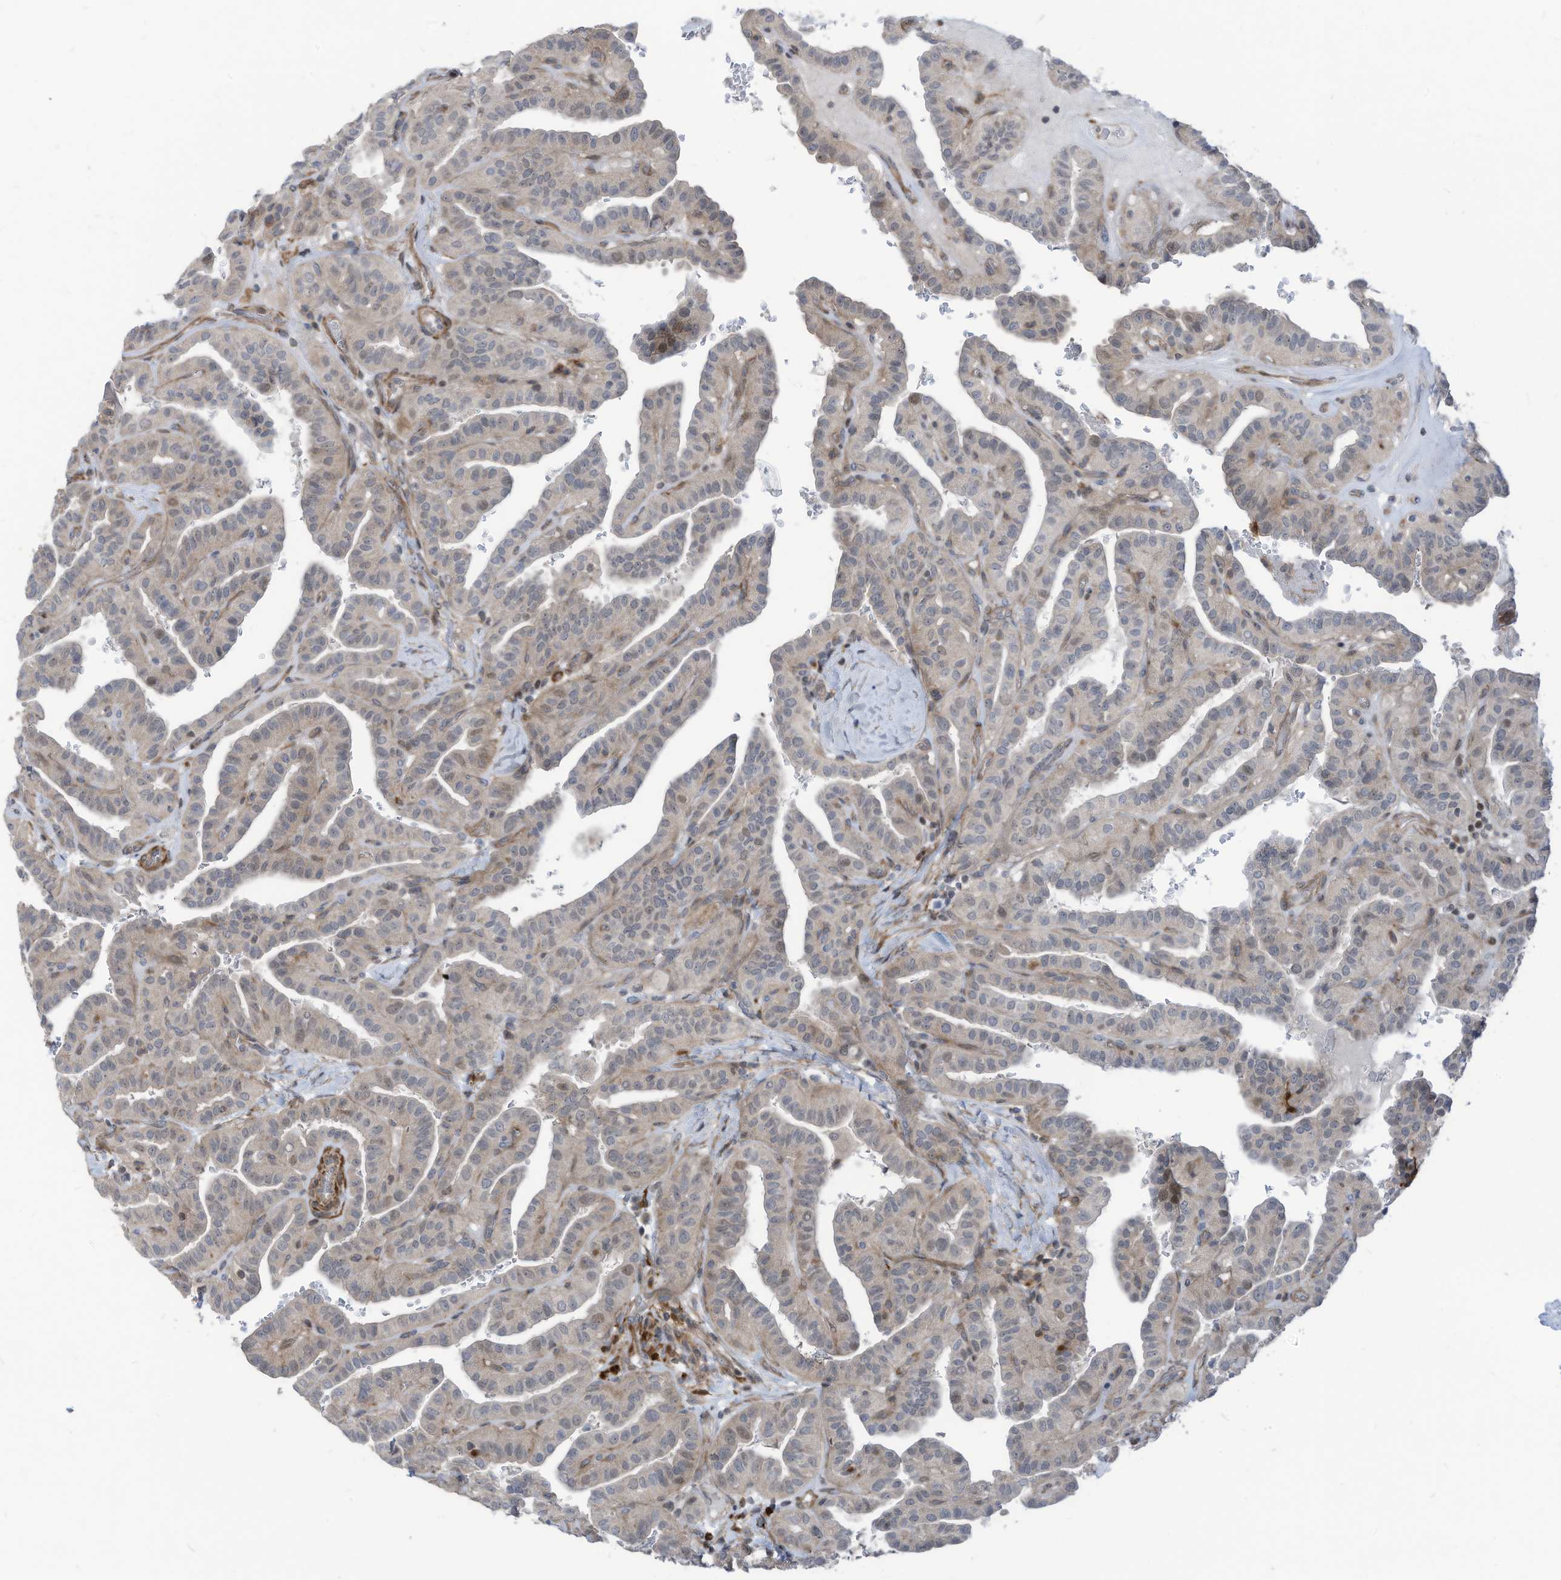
{"staining": {"intensity": "weak", "quantity": "<25%", "location": "cytoplasmic/membranous,nuclear"}, "tissue": "thyroid cancer", "cell_type": "Tumor cells", "image_type": "cancer", "snomed": [{"axis": "morphology", "description": "Papillary adenocarcinoma, NOS"}, {"axis": "topography", "description": "Thyroid gland"}], "caption": "The IHC photomicrograph has no significant expression in tumor cells of thyroid papillary adenocarcinoma tissue.", "gene": "GPATCH3", "patient": {"sex": "male", "age": 77}}